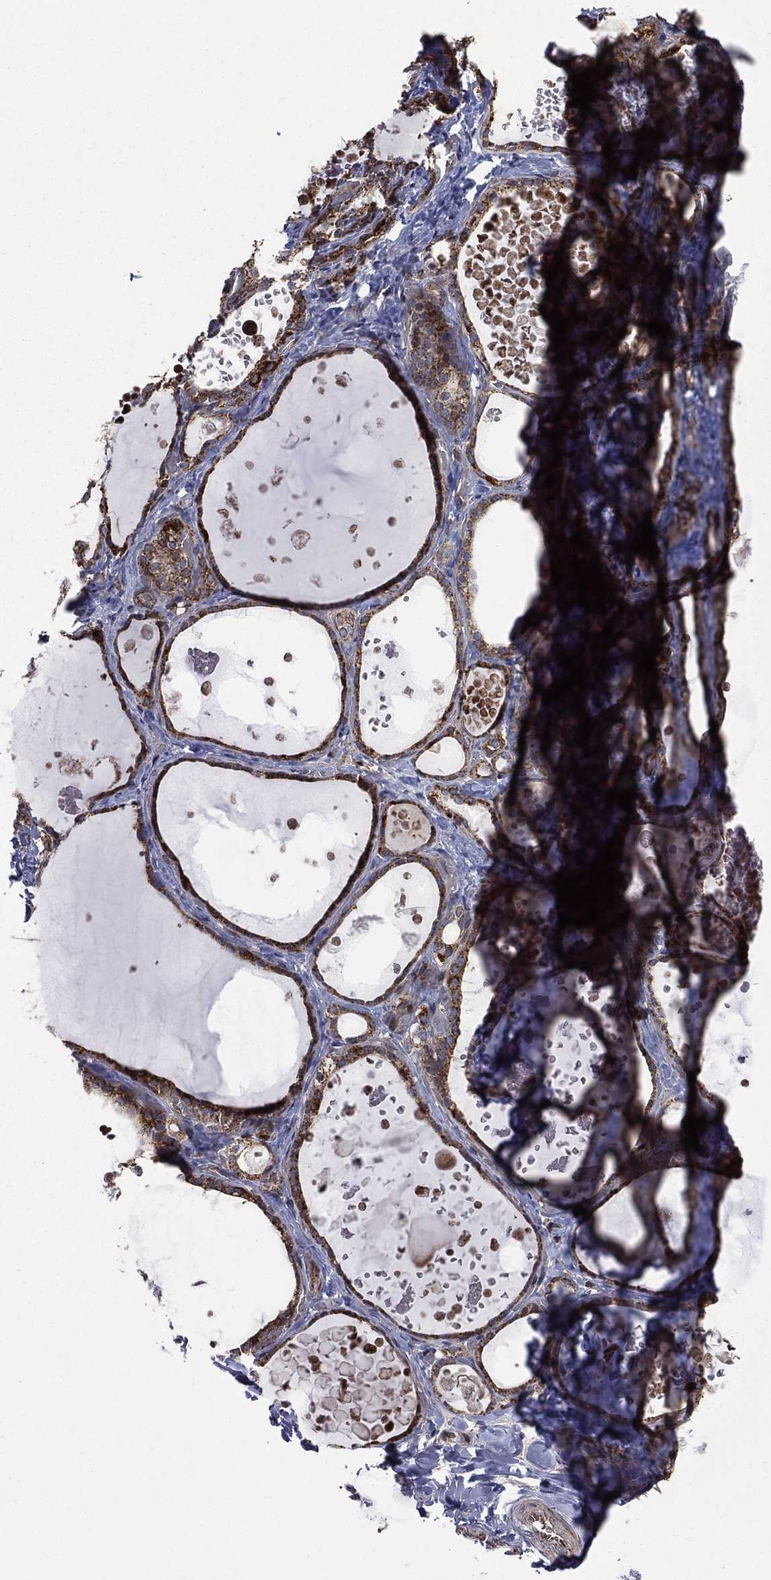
{"staining": {"intensity": "strong", "quantity": ">75%", "location": "cytoplasmic/membranous"}, "tissue": "thyroid gland", "cell_type": "Glandular cells", "image_type": "normal", "snomed": [{"axis": "morphology", "description": "Normal tissue, NOS"}, {"axis": "topography", "description": "Thyroid gland"}], "caption": "IHC (DAB) staining of normal human thyroid gland displays strong cytoplasmic/membranous protein expression in approximately >75% of glandular cells.", "gene": "GIMAP6", "patient": {"sex": "female", "age": 56}}